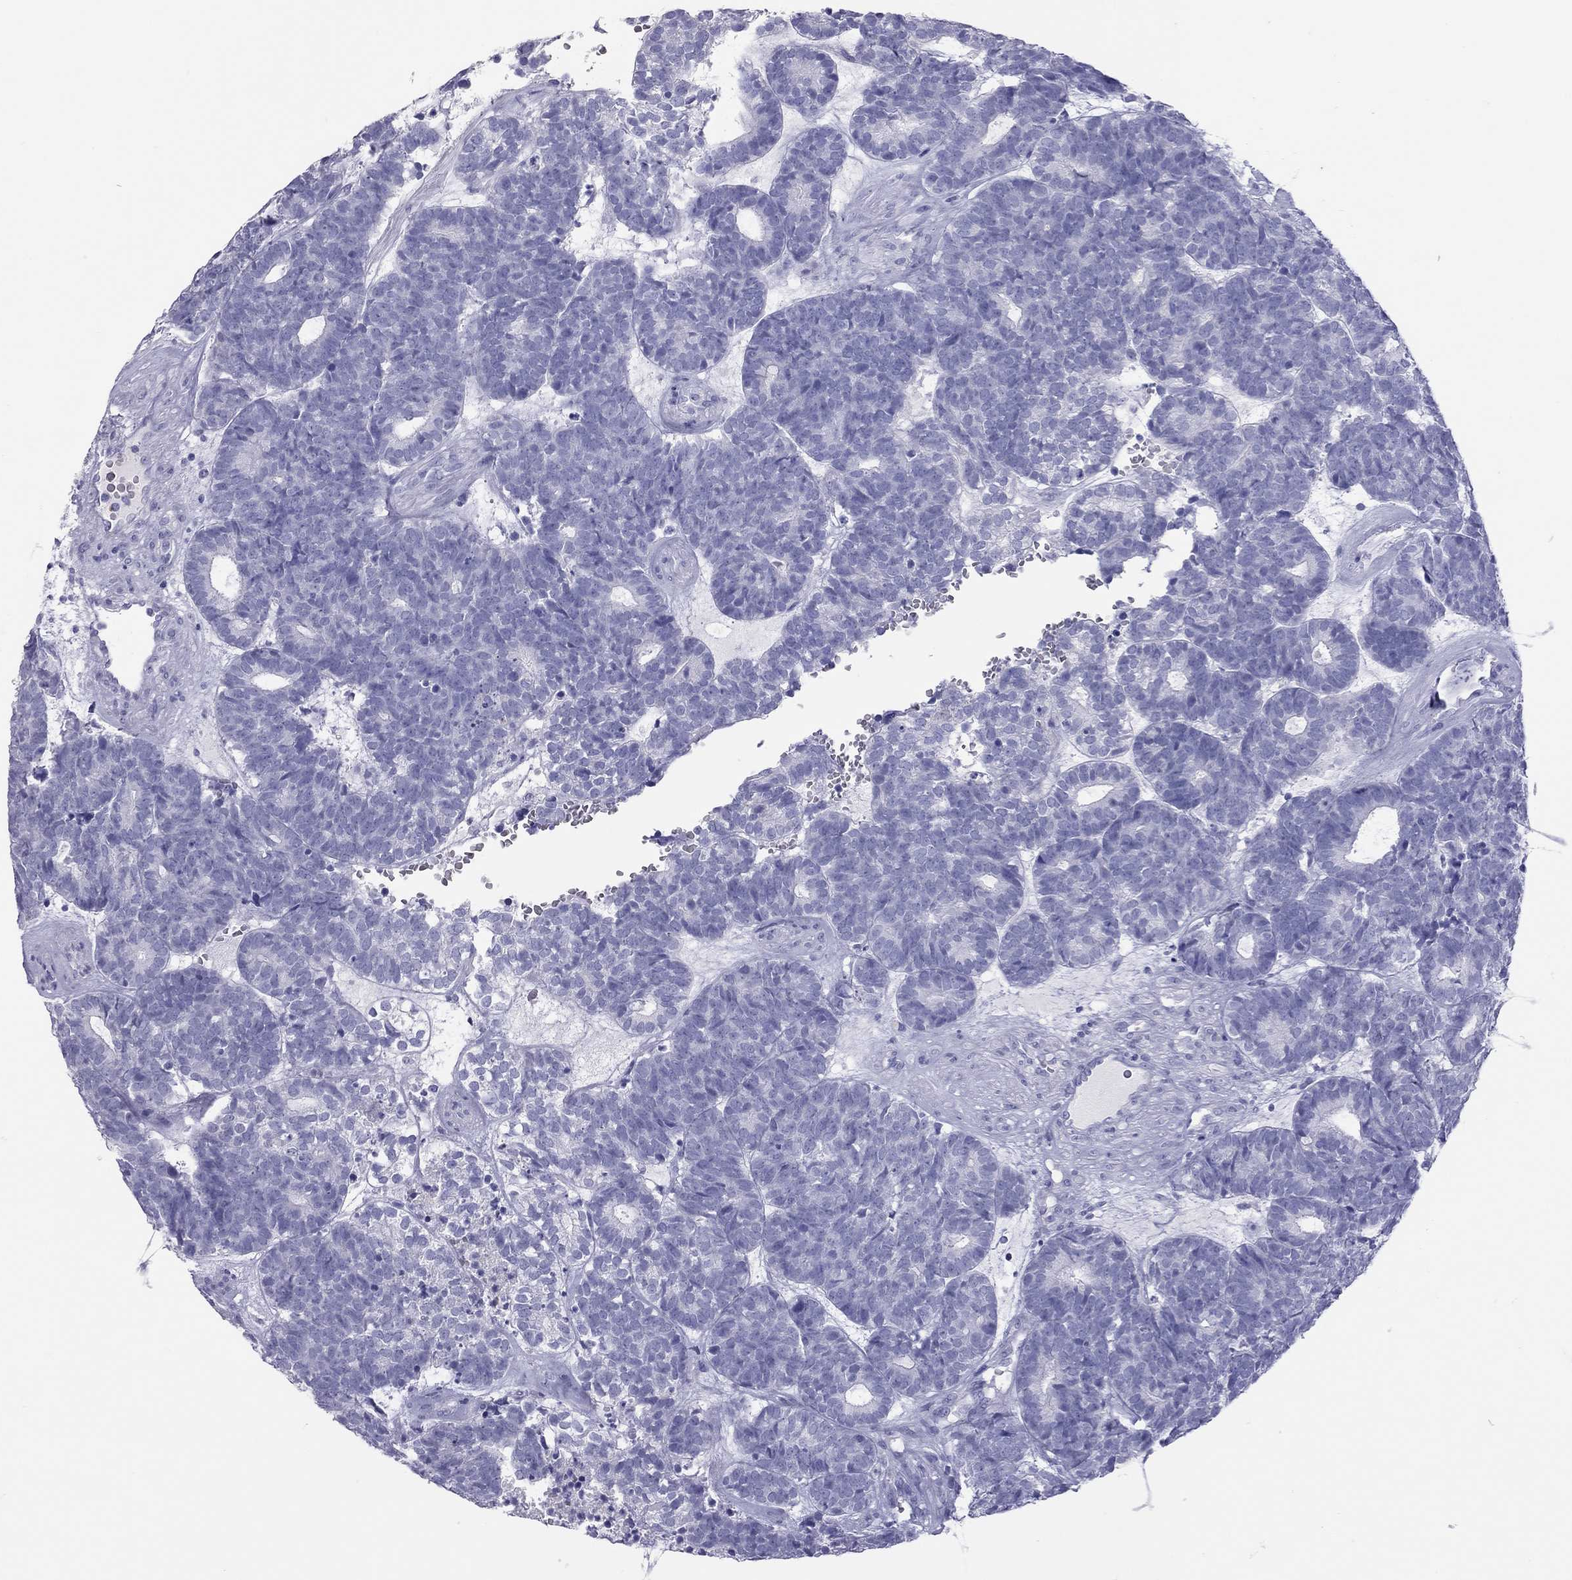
{"staining": {"intensity": "negative", "quantity": "none", "location": "none"}, "tissue": "head and neck cancer", "cell_type": "Tumor cells", "image_type": "cancer", "snomed": [{"axis": "morphology", "description": "Adenocarcinoma, NOS"}, {"axis": "topography", "description": "Head-Neck"}], "caption": "Immunohistochemistry image of human head and neck cancer stained for a protein (brown), which displays no expression in tumor cells.", "gene": "STAG3", "patient": {"sex": "female", "age": 81}}